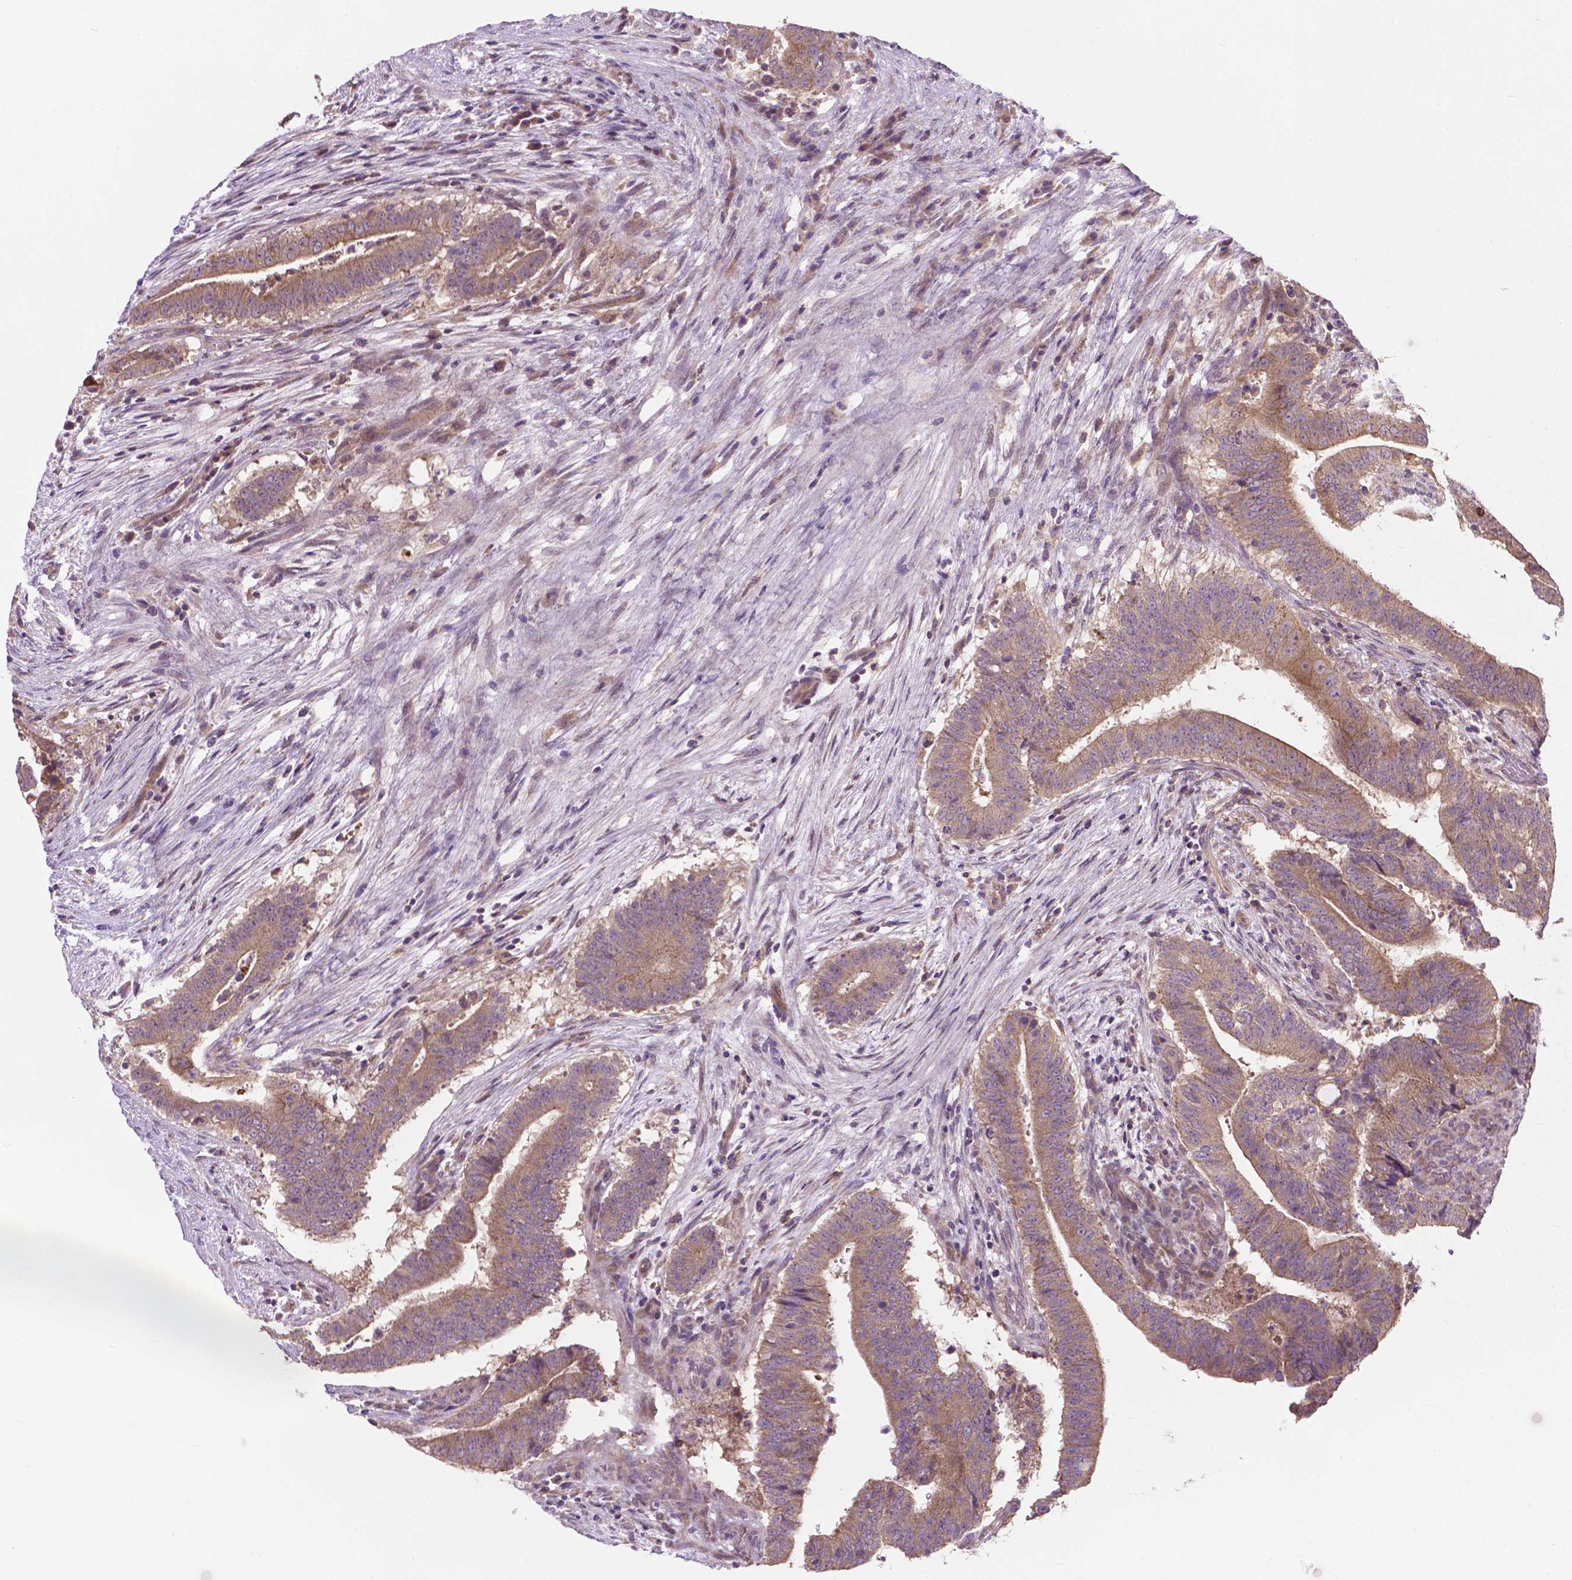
{"staining": {"intensity": "weak", "quantity": ">75%", "location": "cytoplasmic/membranous"}, "tissue": "colorectal cancer", "cell_type": "Tumor cells", "image_type": "cancer", "snomed": [{"axis": "morphology", "description": "Adenocarcinoma, NOS"}, {"axis": "topography", "description": "Colon"}], "caption": "Colorectal adenocarcinoma tissue displays weak cytoplasmic/membranous expression in about >75% of tumor cells, visualized by immunohistochemistry. Ihc stains the protein in brown and the nuclei are stained blue.", "gene": "MZT1", "patient": {"sex": "female", "age": 43}}